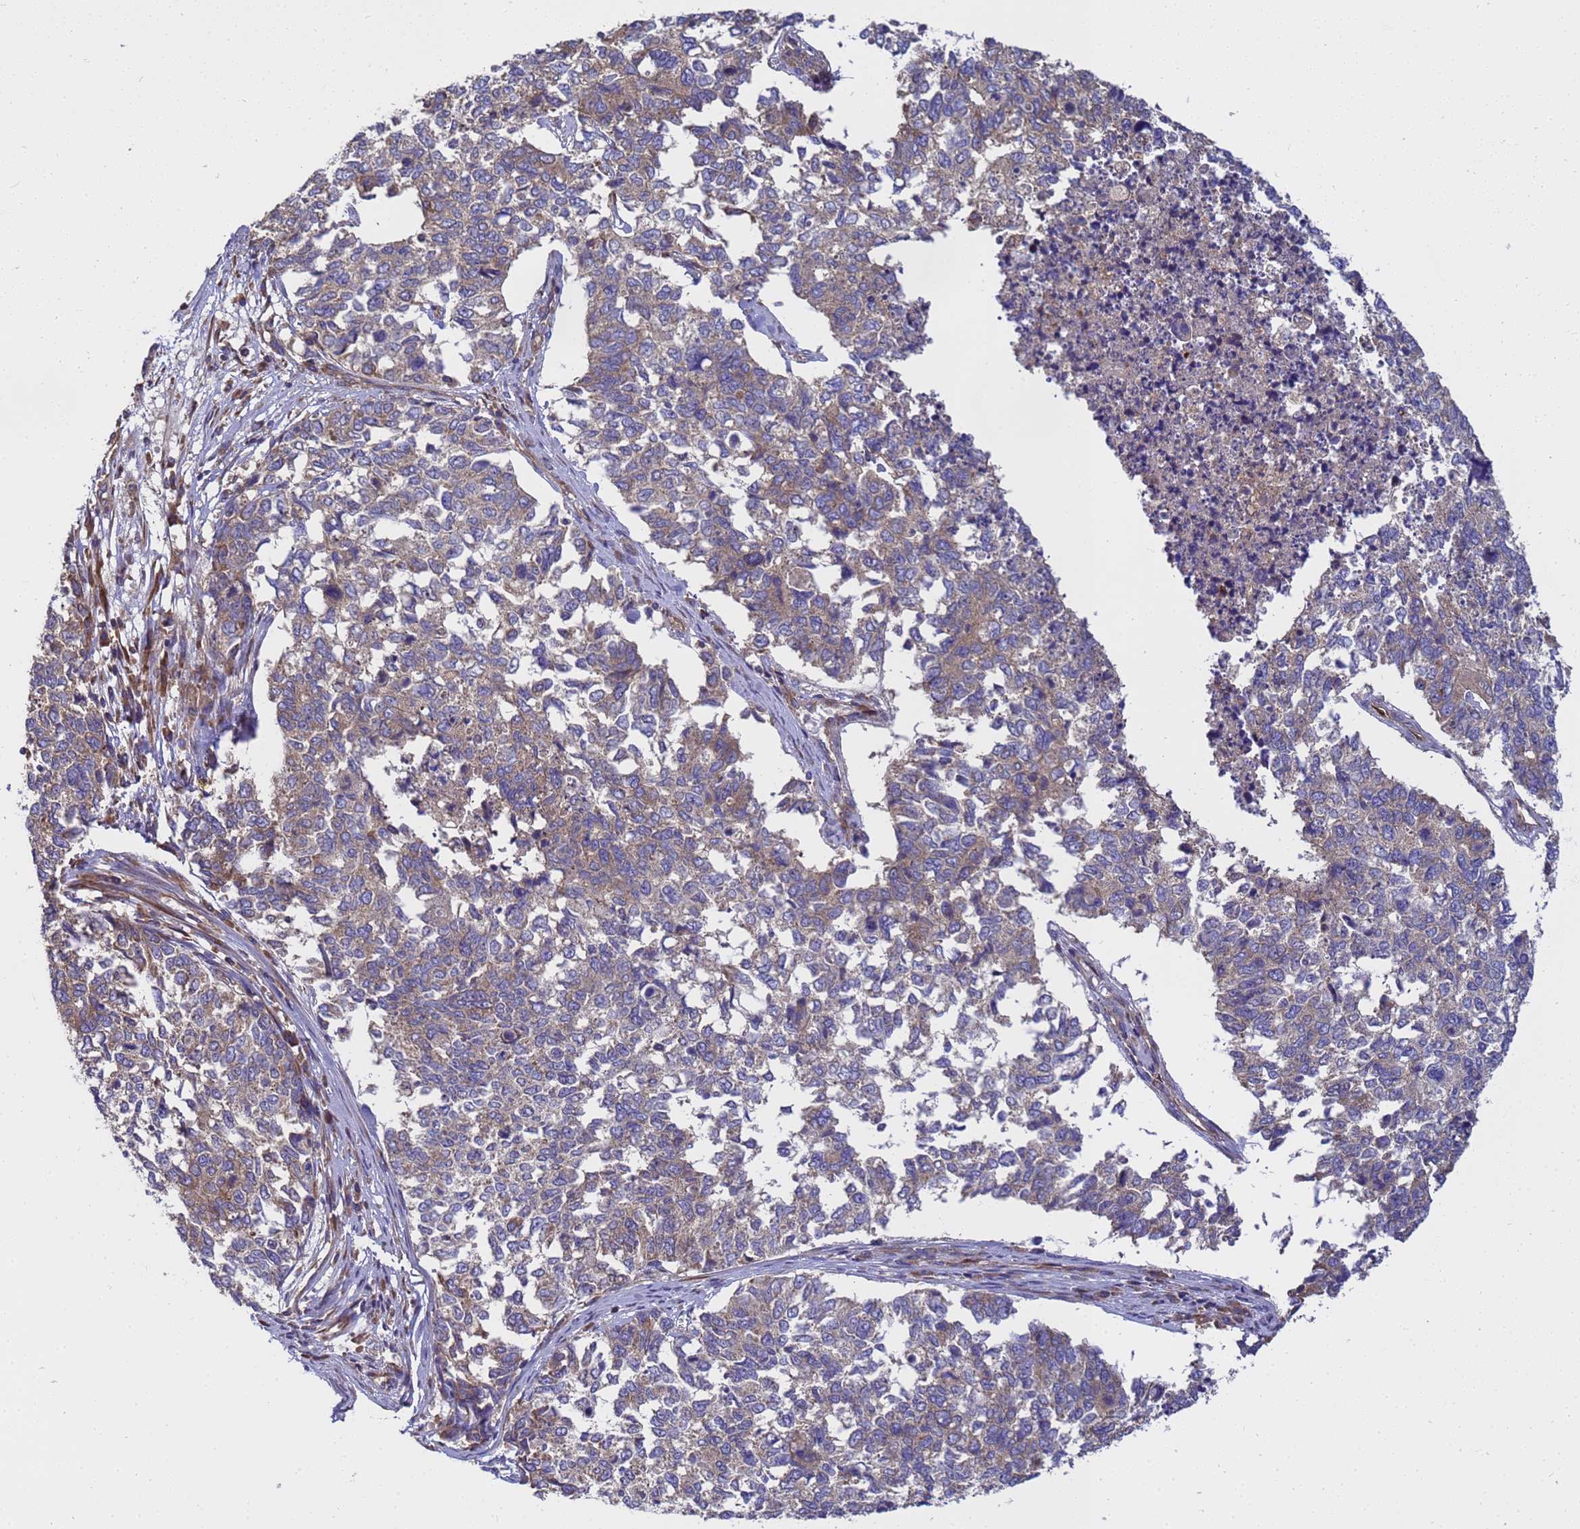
{"staining": {"intensity": "weak", "quantity": ">75%", "location": "cytoplasmic/membranous"}, "tissue": "cervical cancer", "cell_type": "Tumor cells", "image_type": "cancer", "snomed": [{"axis": "morphology", "description": "Squamous cell carcinoma, NOS"}, {"axis": "topography", "description": "Cervix"}], "caption": "Protein expression analysis of human squamous cell carcinoma (cervical) reveals weak cytoplasmic/membranous expression in about >75% of tumor cells. (IHC, brightfield microscopy, high magnification).", "gene": "BECN1", "patient": {"sex": "female", "age": 63}}